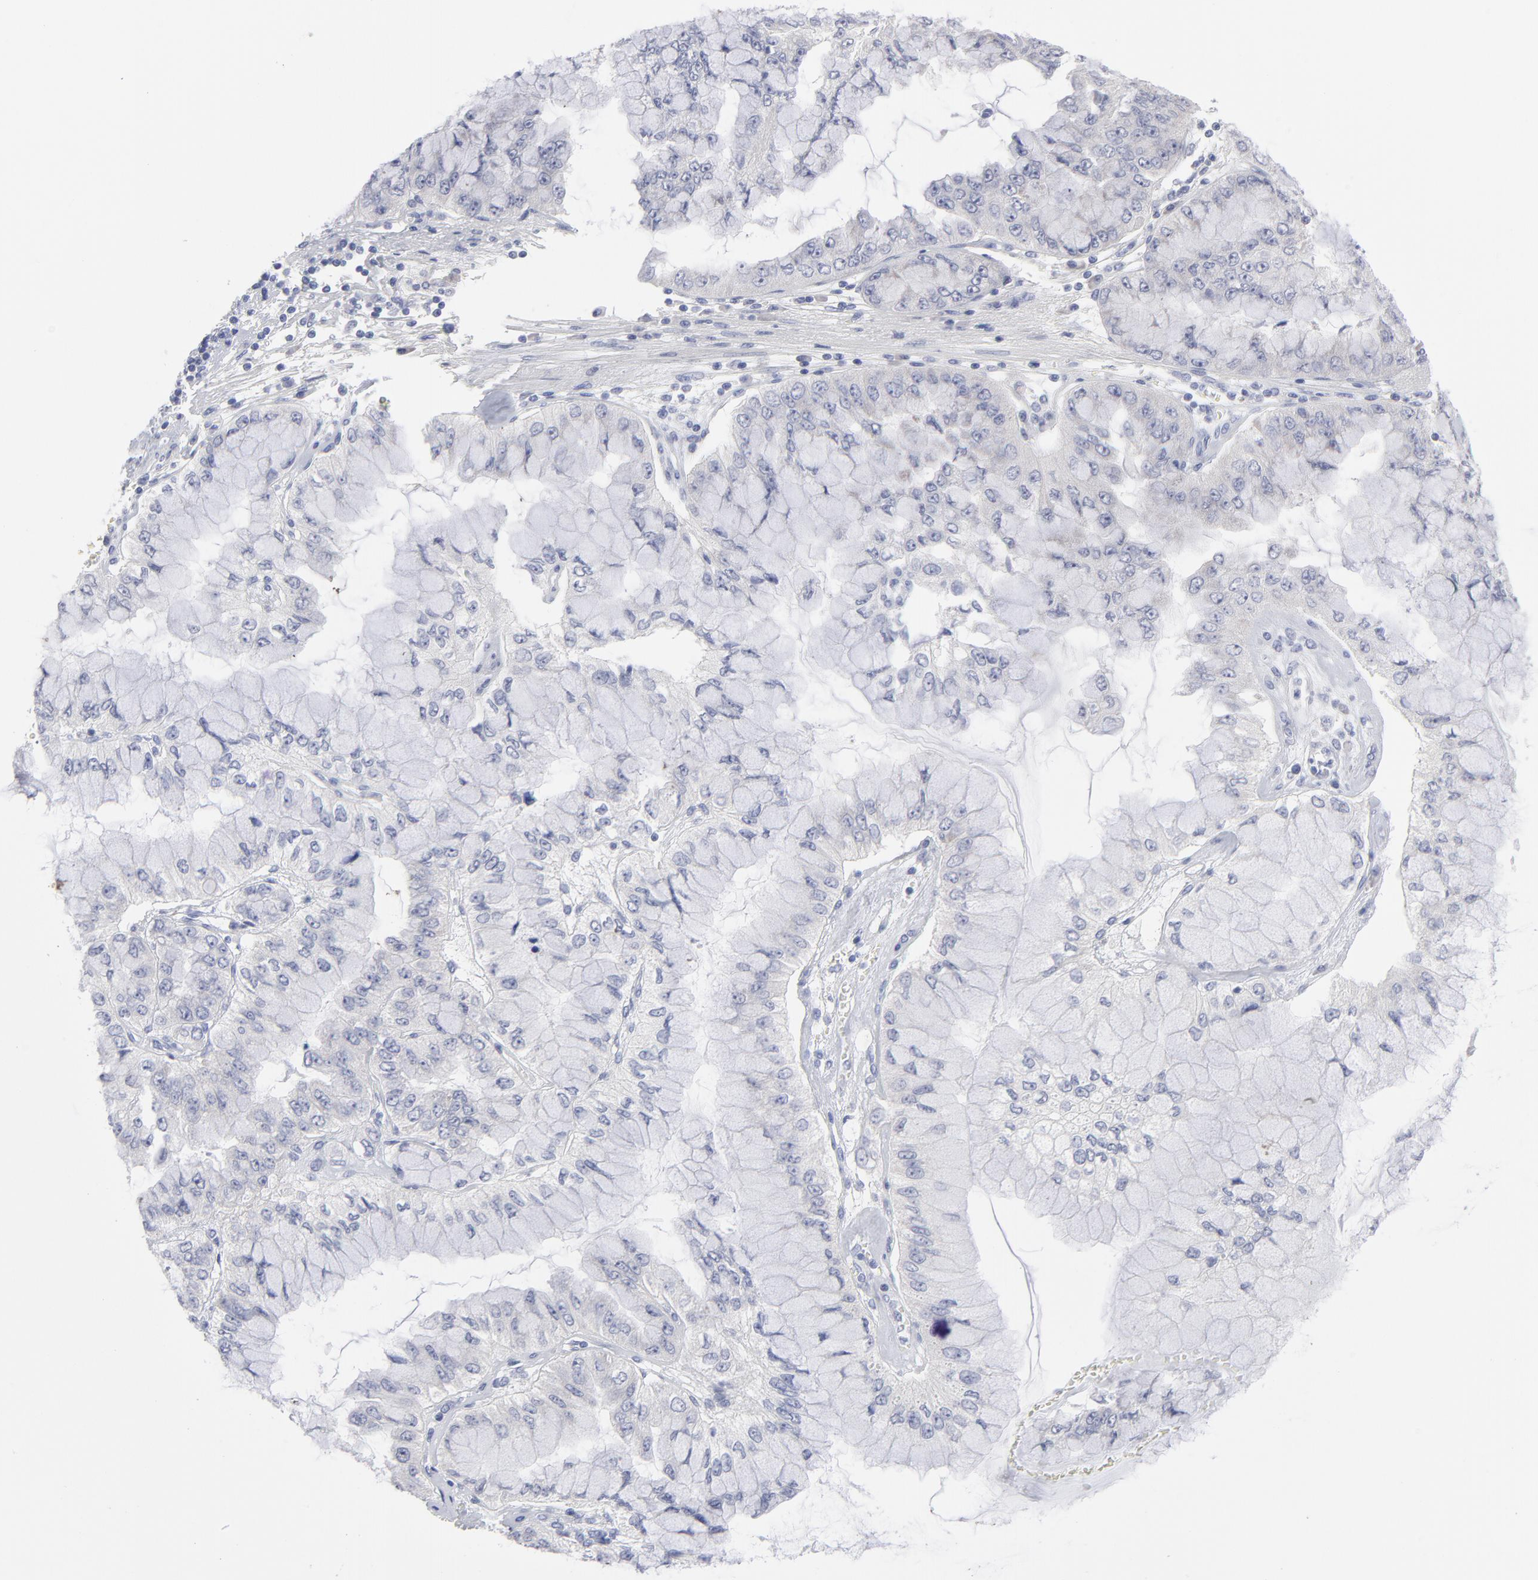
{"staining": {"intensity": "negative", "quantity": "none", "location": "none"}, "tissue": "liver cancer", "cell_type": "Tumor cells", "image_type": "cancer", "snomed": [{"axis": "morphology", "description": "Cholangiocarcinoma"}, {"axis": "topography", "description": "Liver"}], "caption": "This is an immunohistochemistry image of liver cancer (cholangiocarcinoma). There is no positivity in tumor cells.", "gene": "RPS24", "patient": {"sex": "female", "age": 79}}